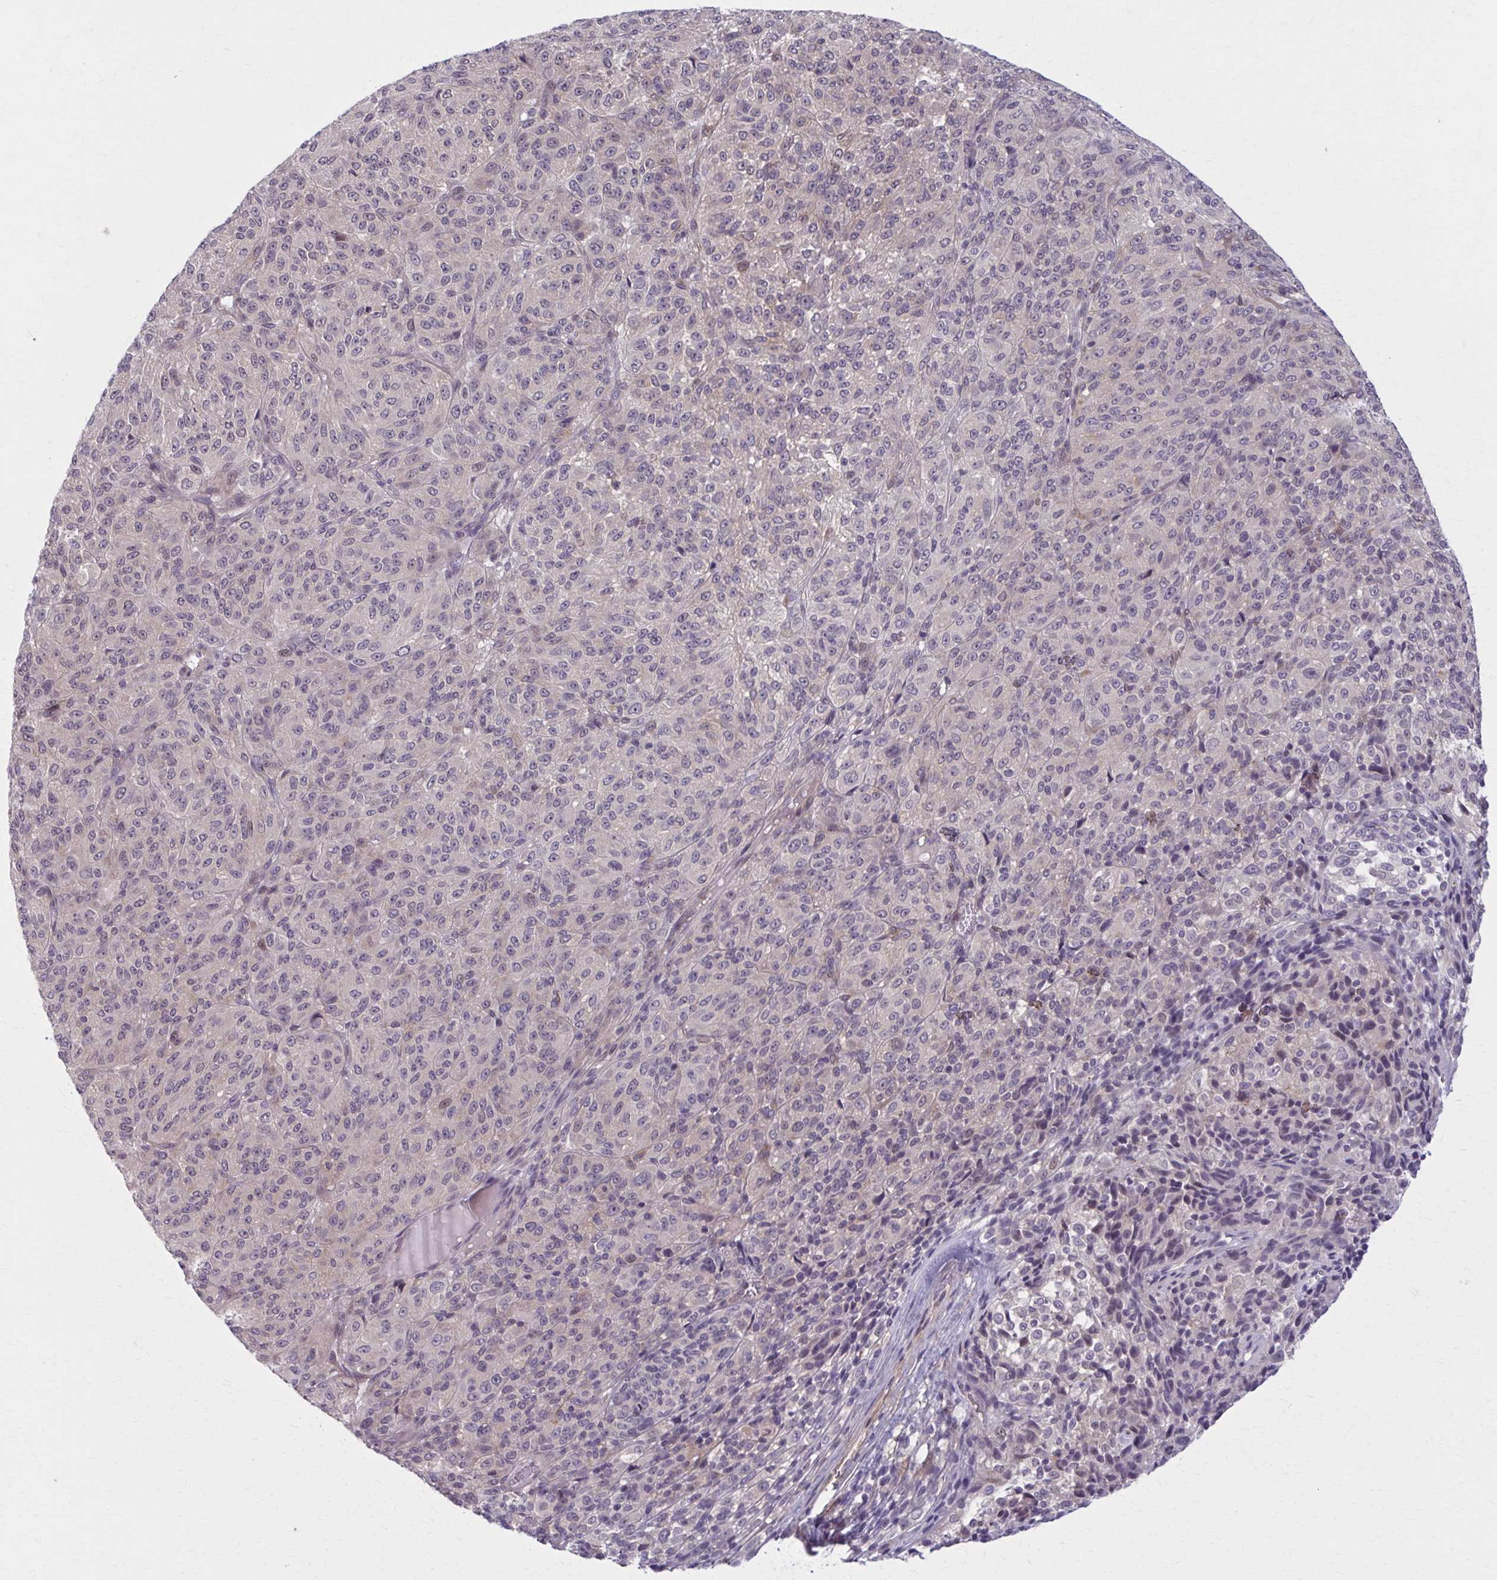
{"staining": {"intensity": "negative", "quantity": "none", "location": "none"}, "tissue": "melanoma", "cell_type": "Tumor cells", "image_type": "cancer", "snomed": [{"axis": "morphology", "description": "Malignant melanoma, Metastatic site"}, {"axis": "topography", "description": "Brain"}], "caption": "Image shows no significant protein expression in tumor cells of malignant melanoma (metastatic site). (DAB immunohistochemistry (IHC), high magnification).", "gene": "NUMBL", "patient": {"sex": "female", "age": 56}}